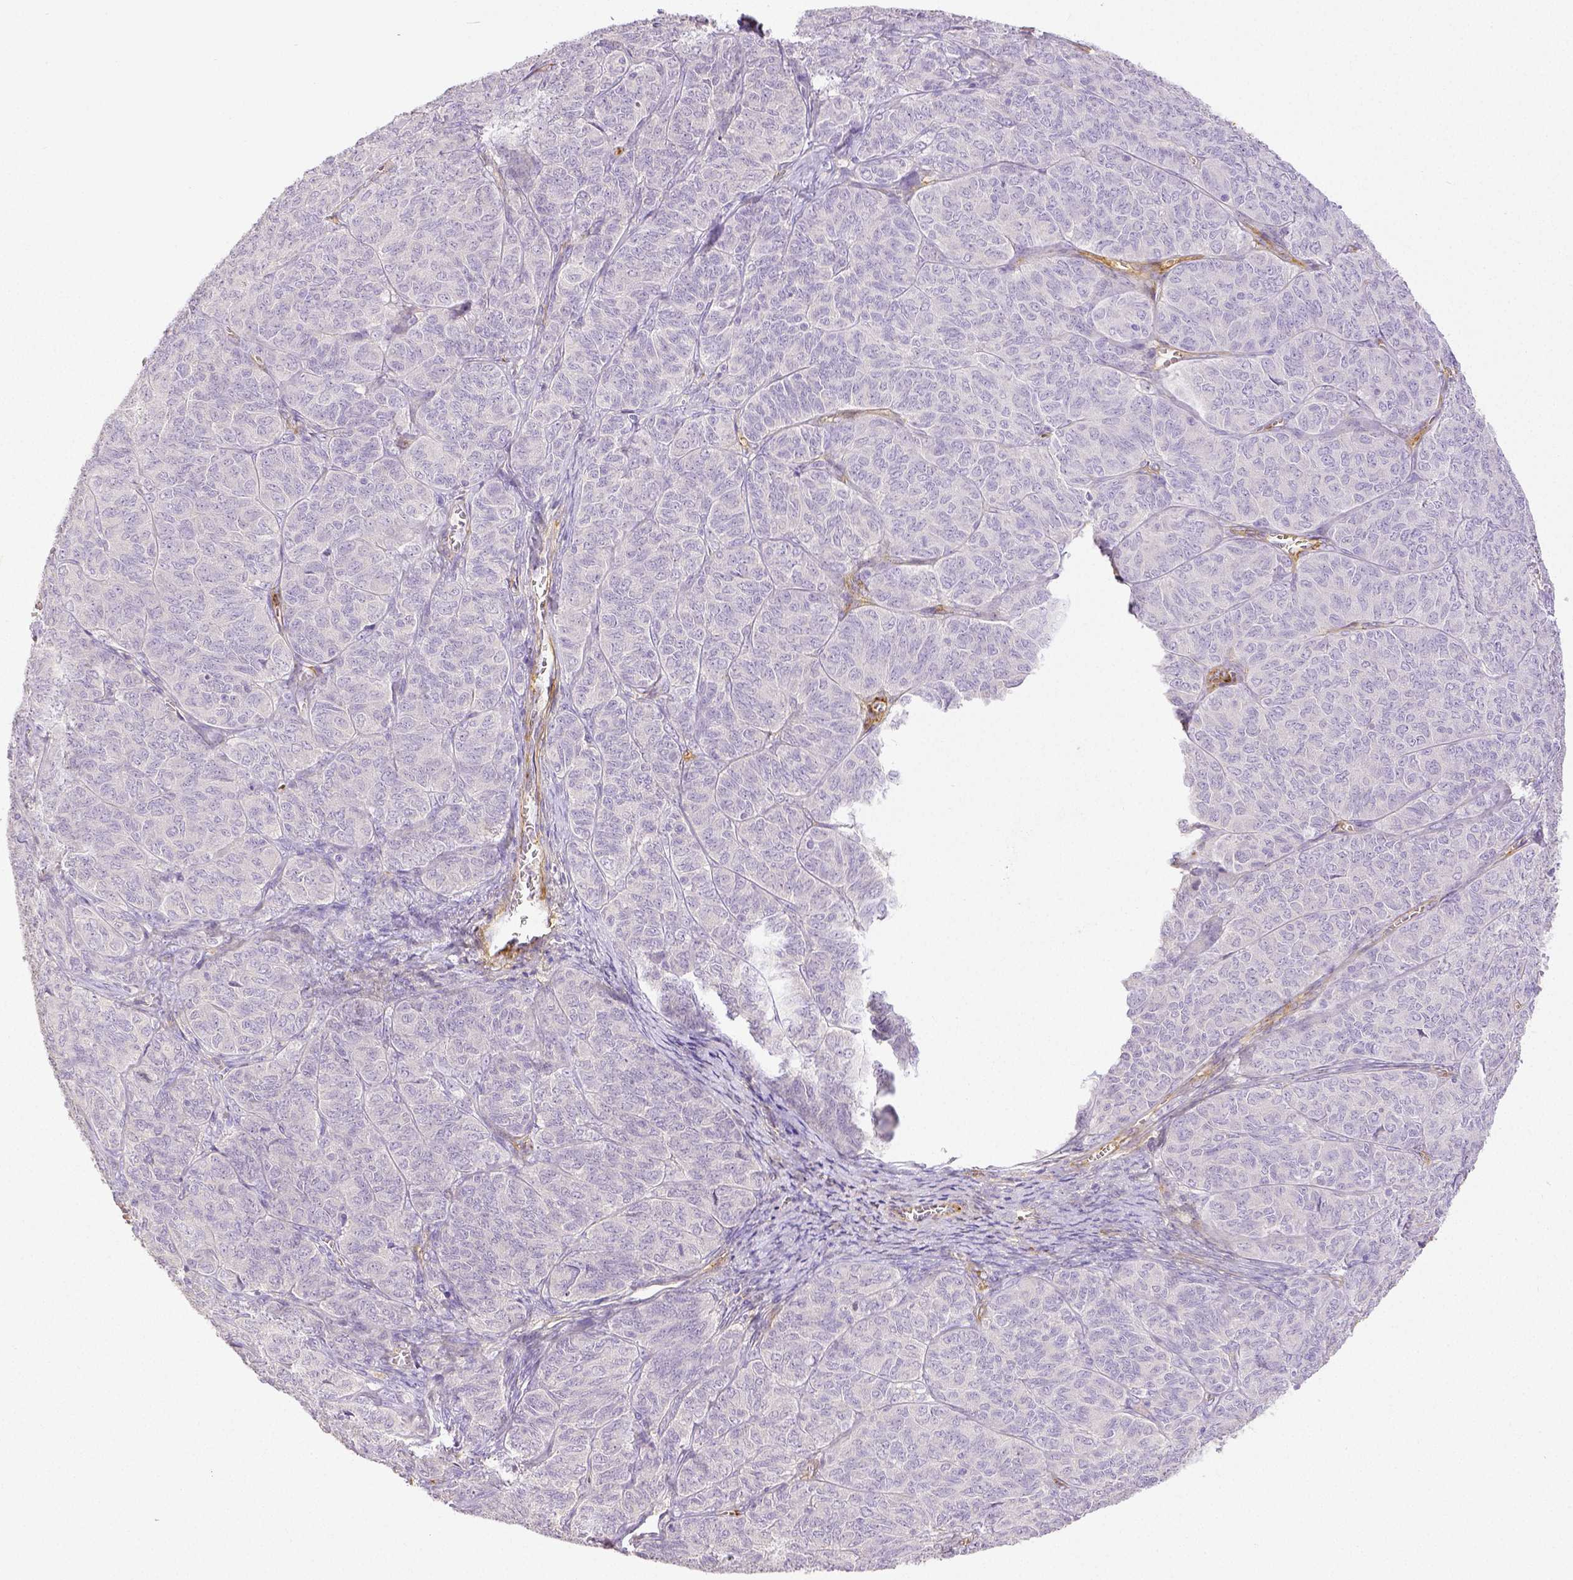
{"staining": {"intensity": "negative", "quantity": "none", "location": "none"}, "tissue": "ovarian cancer", "cell_type": "Tumor cells", "image_type": "cancer", "snomed": [{"axis": "morphology", "description": "Carcinoma, endometroid"}, {"axis": "topography", "description": "Ovary"}], "caption": "The IHC photomicrograph has no significant staining in tumor cells of endometroid carcinoma (ovarian) tissue.", "gene": "THY1", "patient": {"sex": "female", "age": 80}}